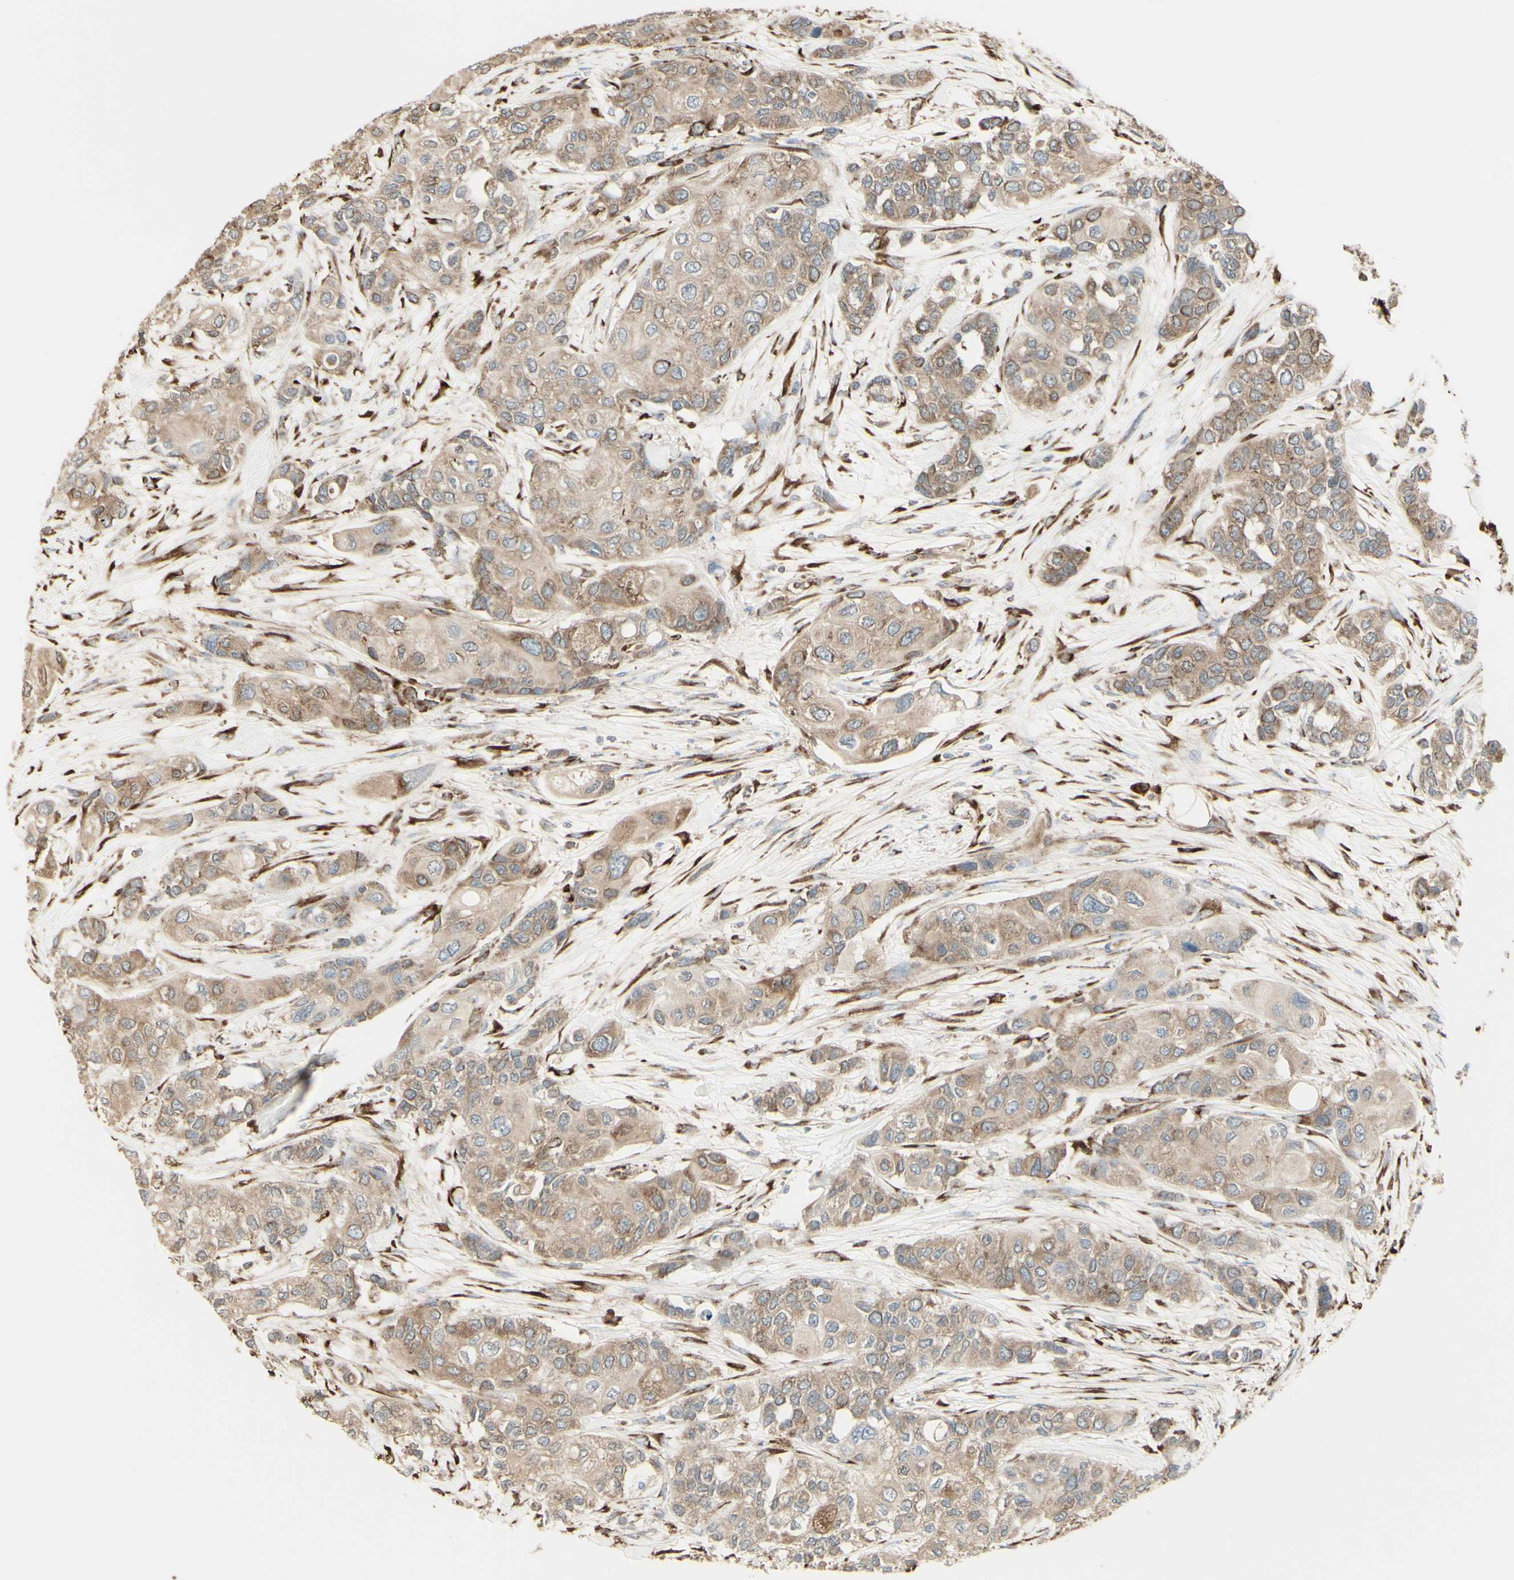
{"staining": {"intensity": "weak", "quantity": ">75%", "location": "cytoplasmic/membranous"}, "tissue": "urothelial cancer", "cell_type": "Tumor cells", "image_type": "cancer", "snomed": [{"axis": "morphology", "description": "Urothelial carcinoma, High grade"}, {"axis": "topography", "description": "Urinary bladder"}], "caption": "Immunohistochemistry (DAB (3,3'-diaminobenzidine)) staining of human urothelial carcinoma (high-grade) reveals weak cytoplasmic/membranous protein staining in approximately >75% of tumor cells.", "gene": "EEF1B2", "patient": {"sex": "female", "age": 56}}